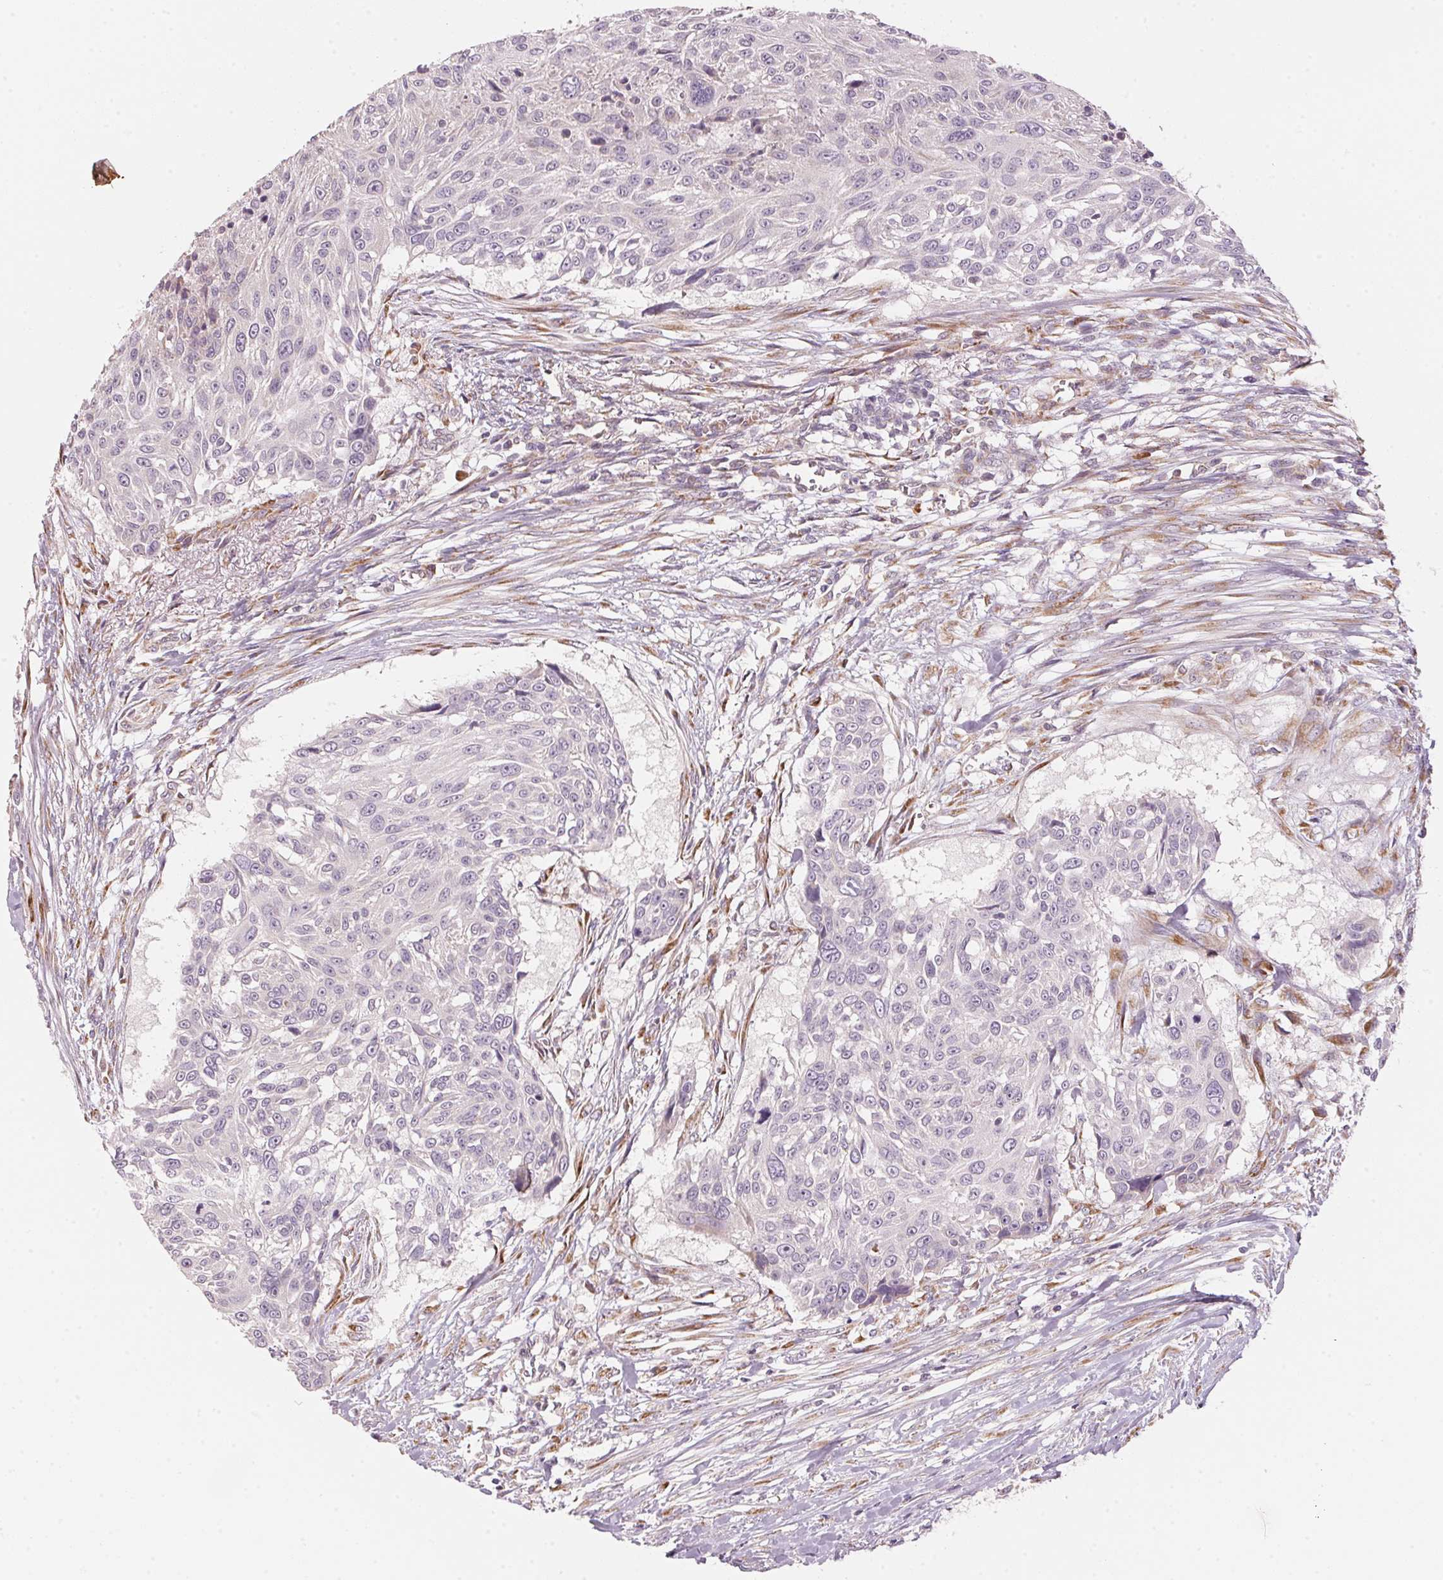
{"staining": {"intensity": "negative", "quantity": "none", "location": "none"}, "tissue": "urothelial cancer", "cell_type": "Tumor cells", "image_type": "cancer", "snomed": [{"axis": "morphology", "description": "Urothelial carcinoma, NOS"}, {"axis": "topography", "description": "Urinary bladder"}], "caption": "Tumor cells are negative for brown protein staining in transitional cell carcinoma.", "gene": "BLOC1S2", "patient": {"sex": "male", "age": 55}}